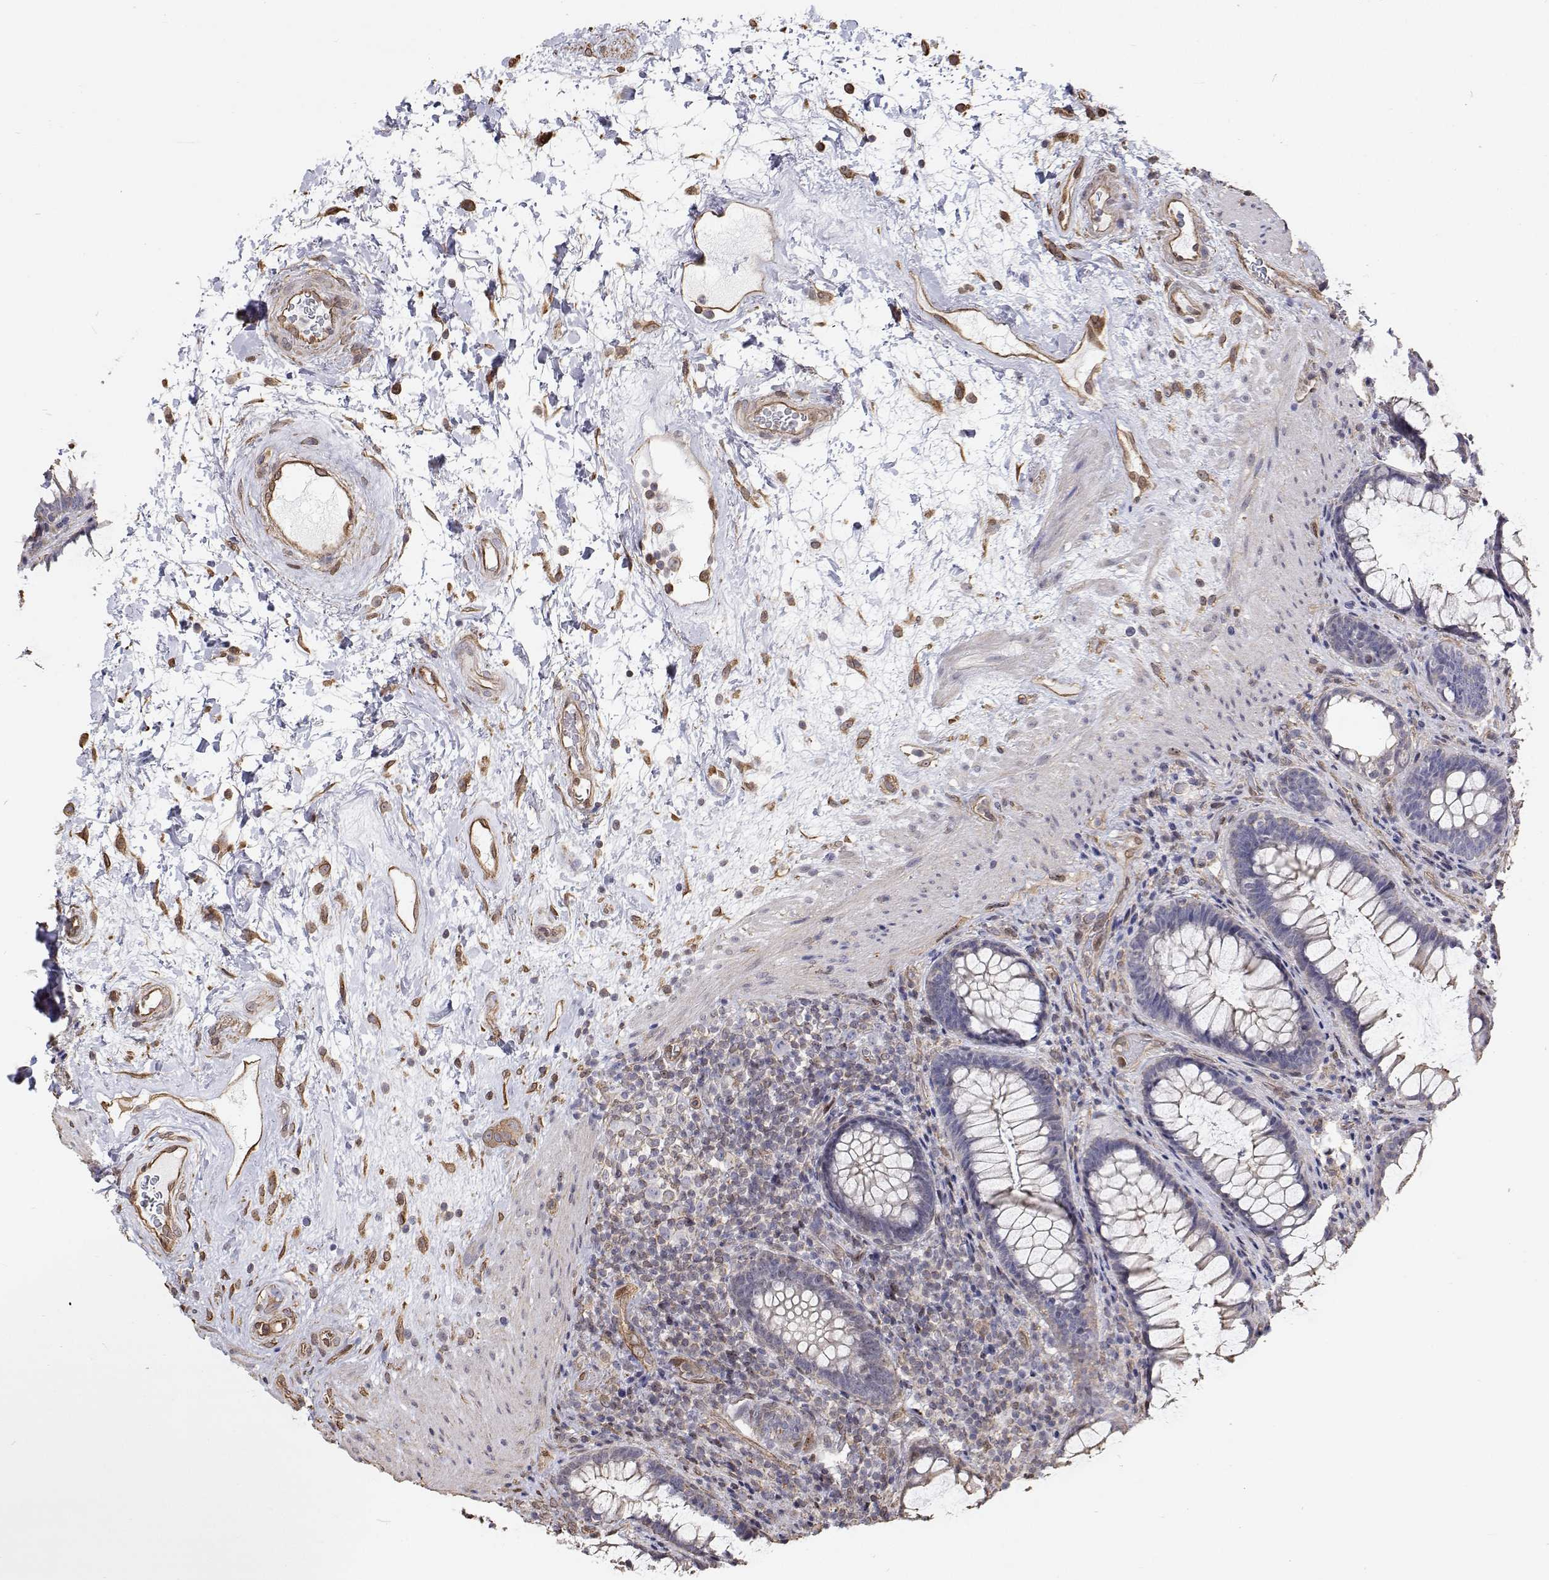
{"staining": {"intensity": "weak", "quantity": "<25%", "location": "cytoplasmic/membranous"}, "tissue": "rectum", "cell_type": "Glandular cells", "image_type": "normal", "snomed": [{"axis": "morphology", "description": "Normal tissue, NOS"}, {"axis": "topography", "description": "Rectum"}], "caption": "The image shows no staining of glandular cells in normal rectum. Nuclei are stained in blue.", "gene": "GSDMA", "patient": {"sex": "male", "age": 72}}